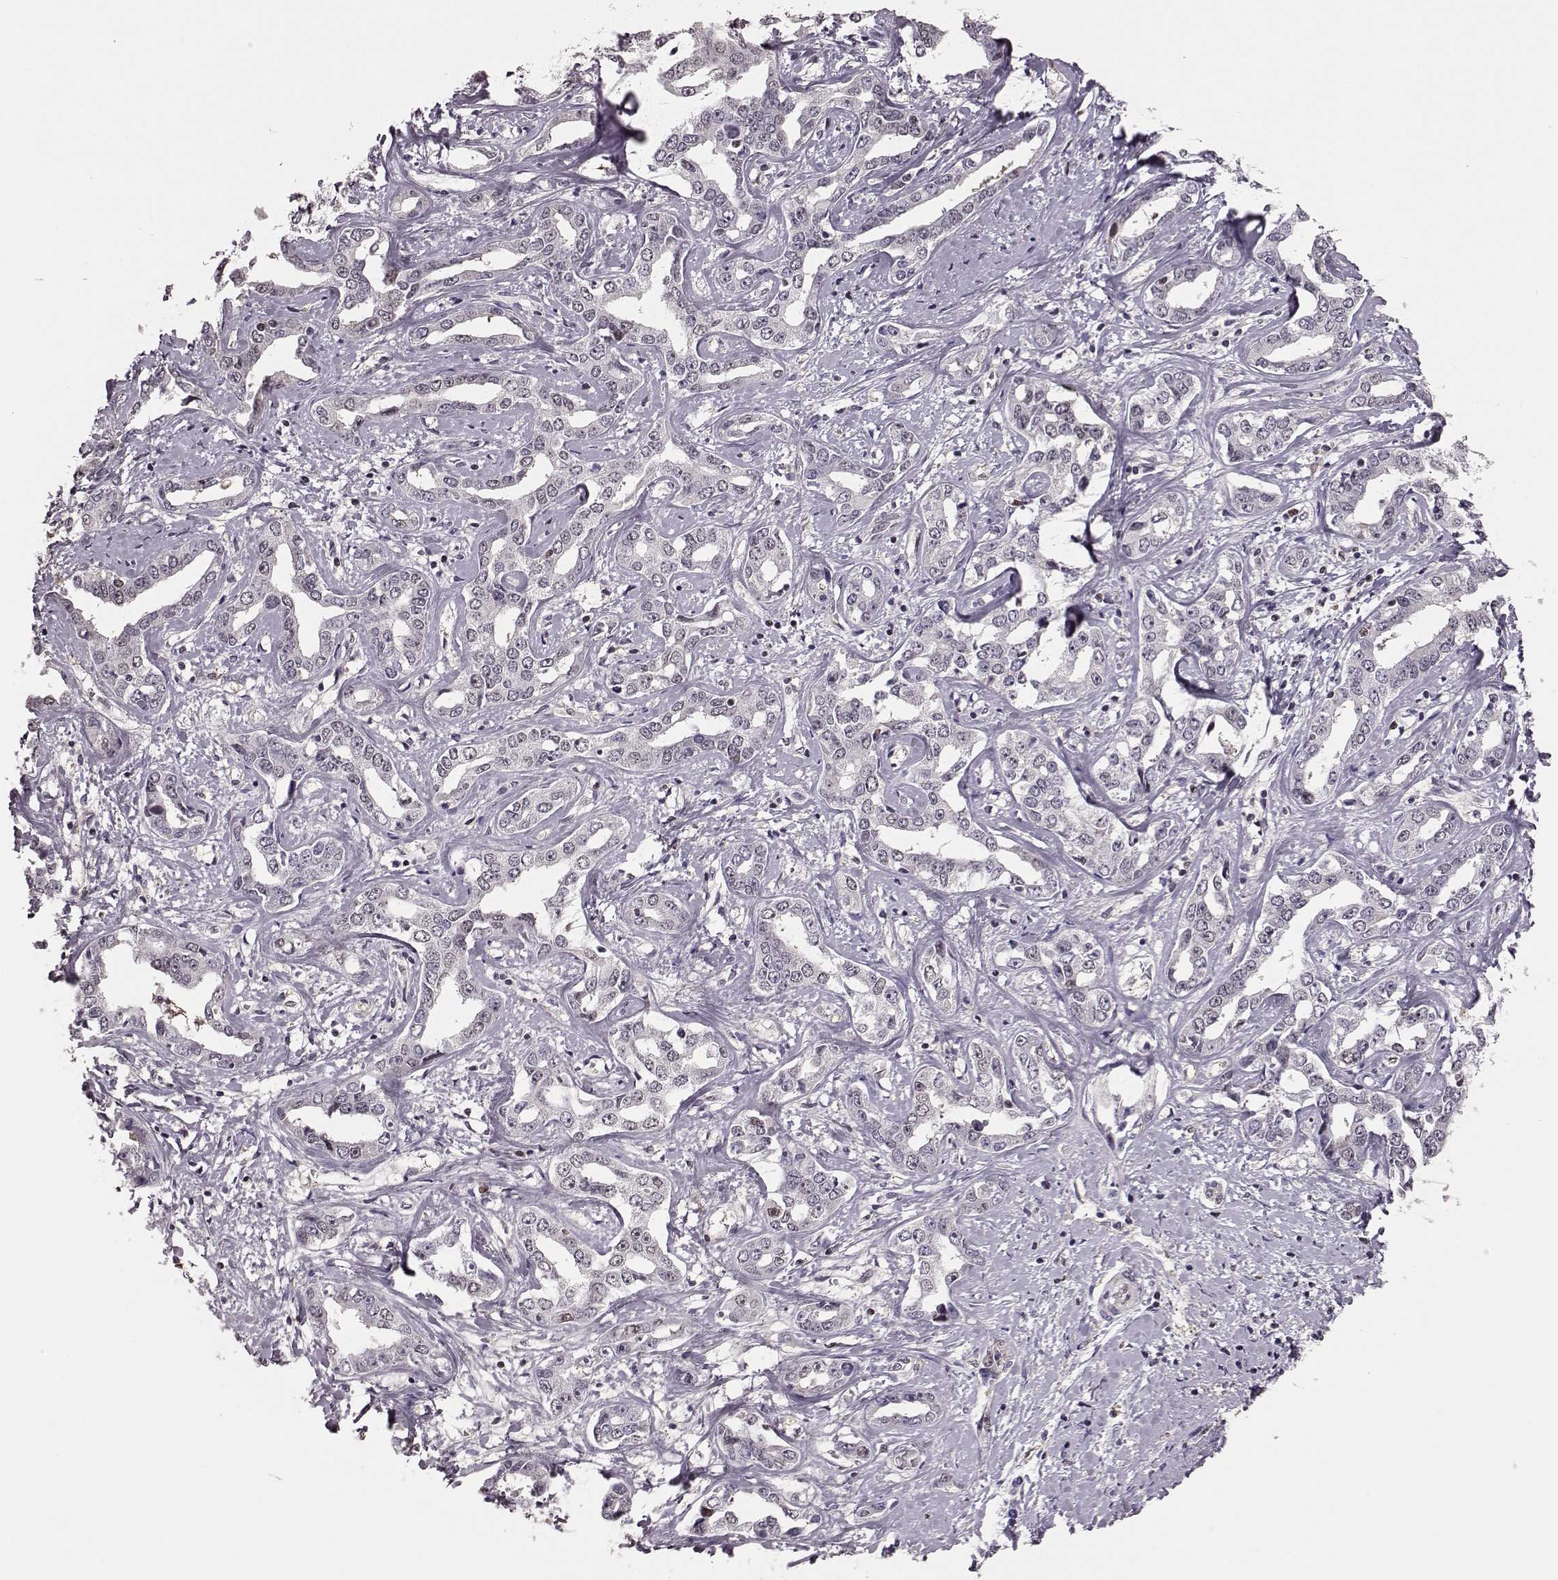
{"staining": {"intensity": "negative", "quantity": "none", "location": "none"}, "tissue": "liver cancer", "cell_type": "Tumor cells", "image_type": "cancer", "snomed": [{"axis": "morphology", "description": "Cholangiocarcinoma"}, {"axis": "topography", "description": "Liver"}], "caption": "IHC of human liver cancer reveals no staining in tumor cells.", "gene": "KLF6", "patient": {"sex": "male", "age": 59}}